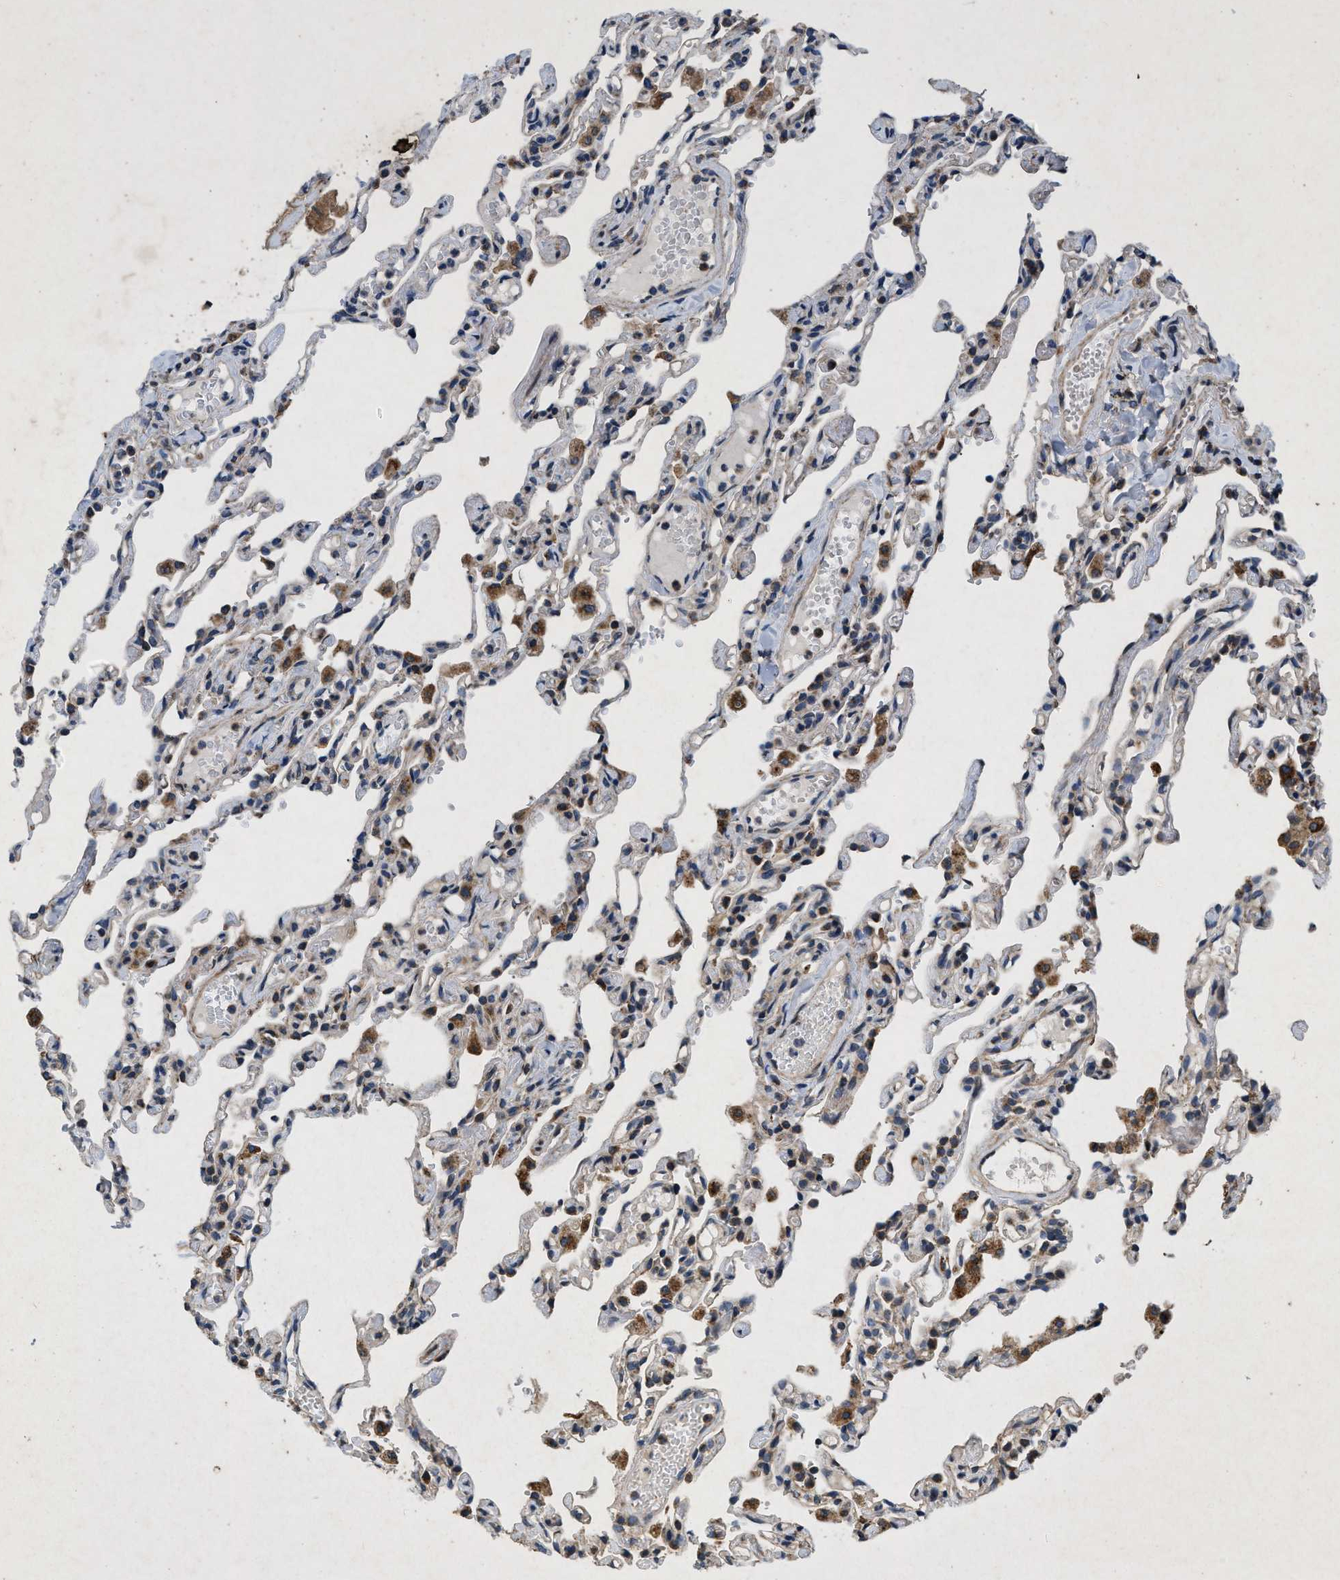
{"staining": {"intensity": "moderate", "quantity": "25%-75%", "location": "cytoplasmic/membranous"}, "tissue": "lung", "cell_type": "Alveolar cells", "image_type": "normal", "snomed": [{"axis": "morphology", "description": "Normal tissue, NOS"}, {"axis": "topography", "description": "Lung"}], "caption": "Immunohistochemical staining of benign human lung displays medium levels of moderate cytoplasmic/membranous positivity in about 25%-75% of alveolar cells. (DAB (3,3'-diaminobenzidine) IHC, brown staining for protein, blue staining for nuclei).", "gene": "PRKG2", "patient": {"sex": "male", "age": 21}}